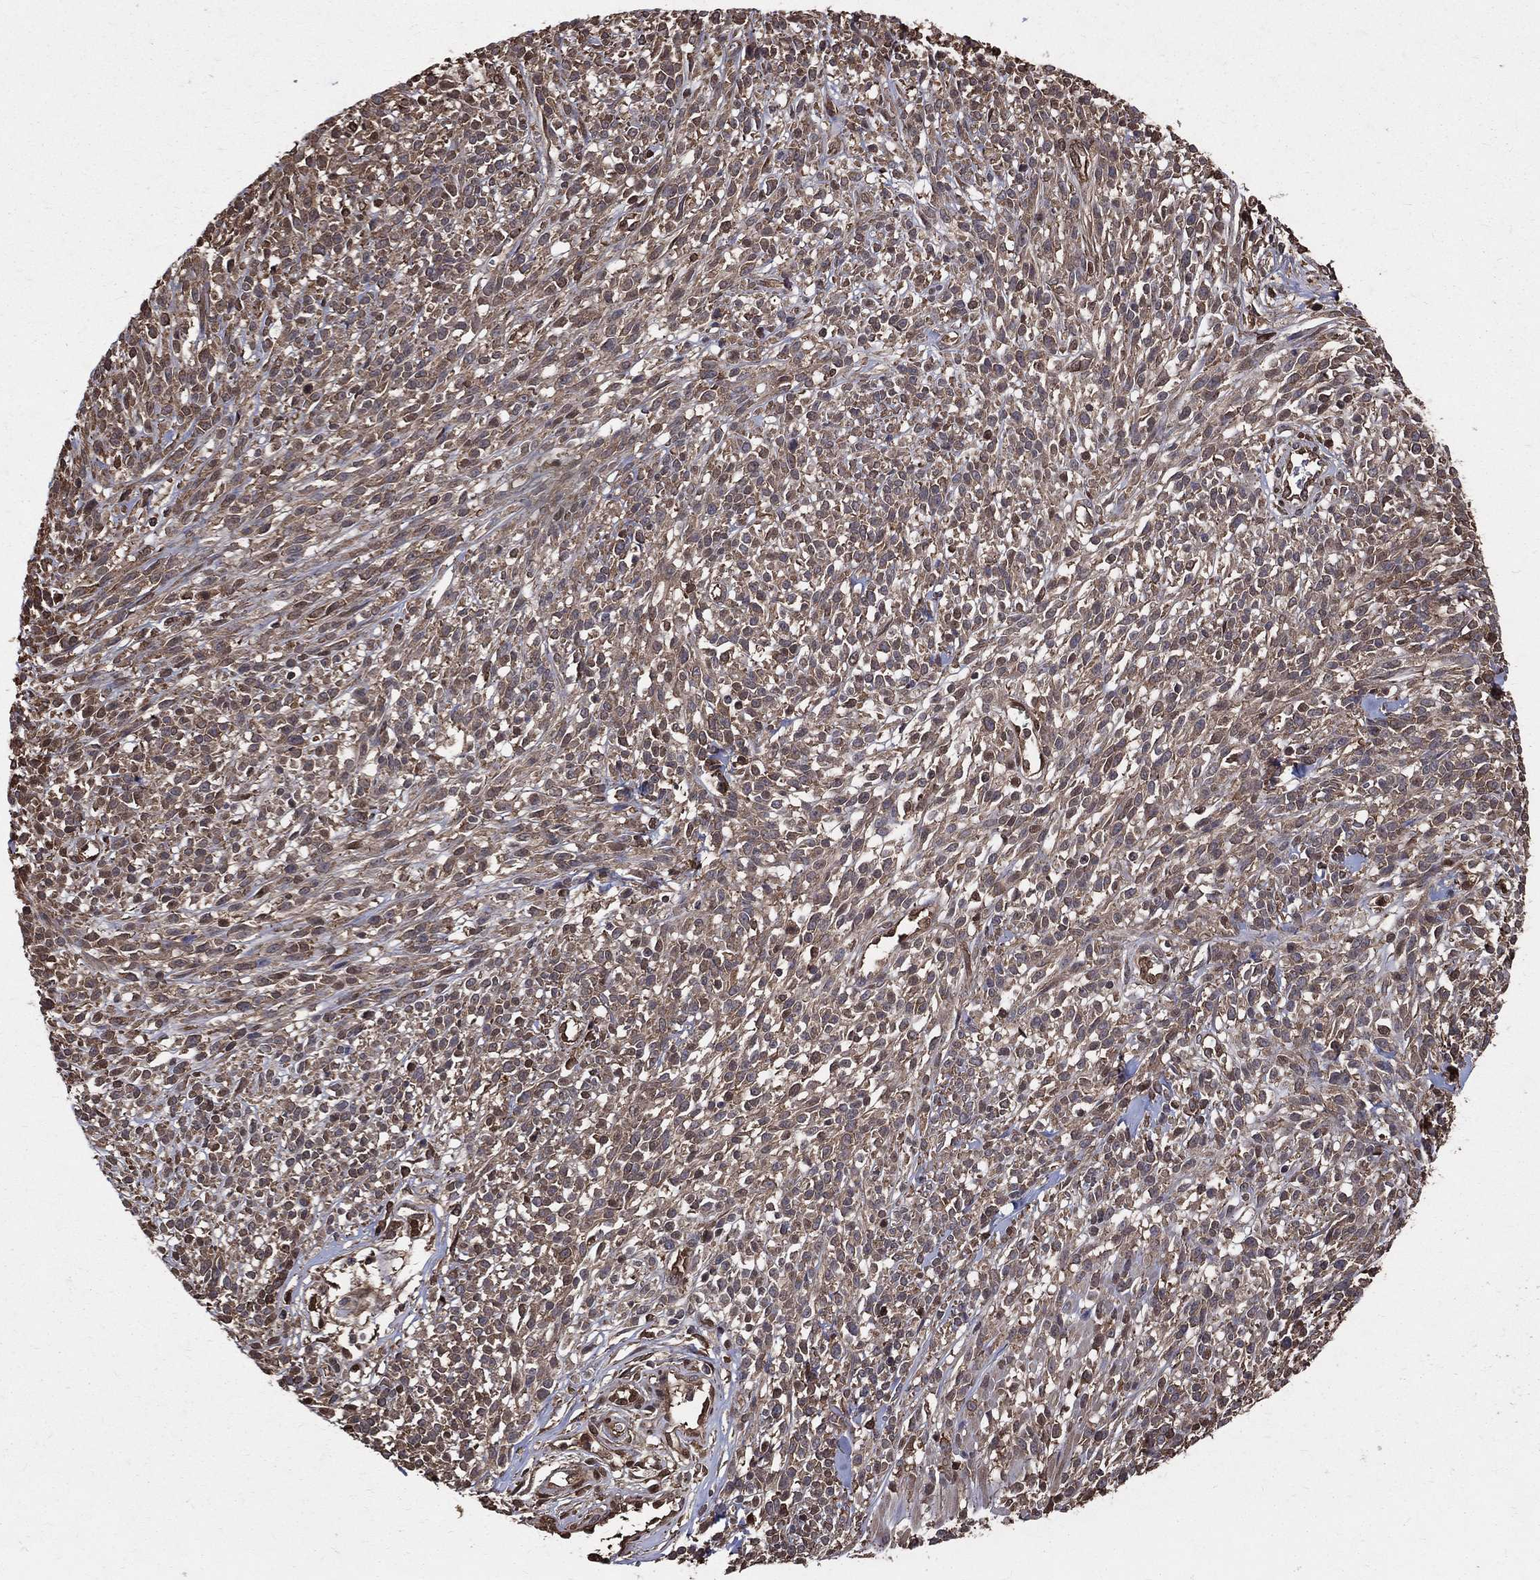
{"staining": {"intensity": "weak", "quantity": "25%-75%", "location": "cytoplasmic/membranous"}, "tissue": "melanoma", "cell_type": "Tumor cells", "image_type": "cancer", "snomed": [{"axis": "morphology", "description": "Malignant melanoma, NOS"}, {"axis": "topography", "description": "Skin"}, {"axis": "topography", "description": "Skin of trunk"}], "caption": "About 25%-75% of tumor cells in melanoma display weak cytoplasmic/membranous protein staining as visualized by brown immunohistochemical staining.", "gene": "DPYSL2", "patient": {"sex": "male", "age": 74}}